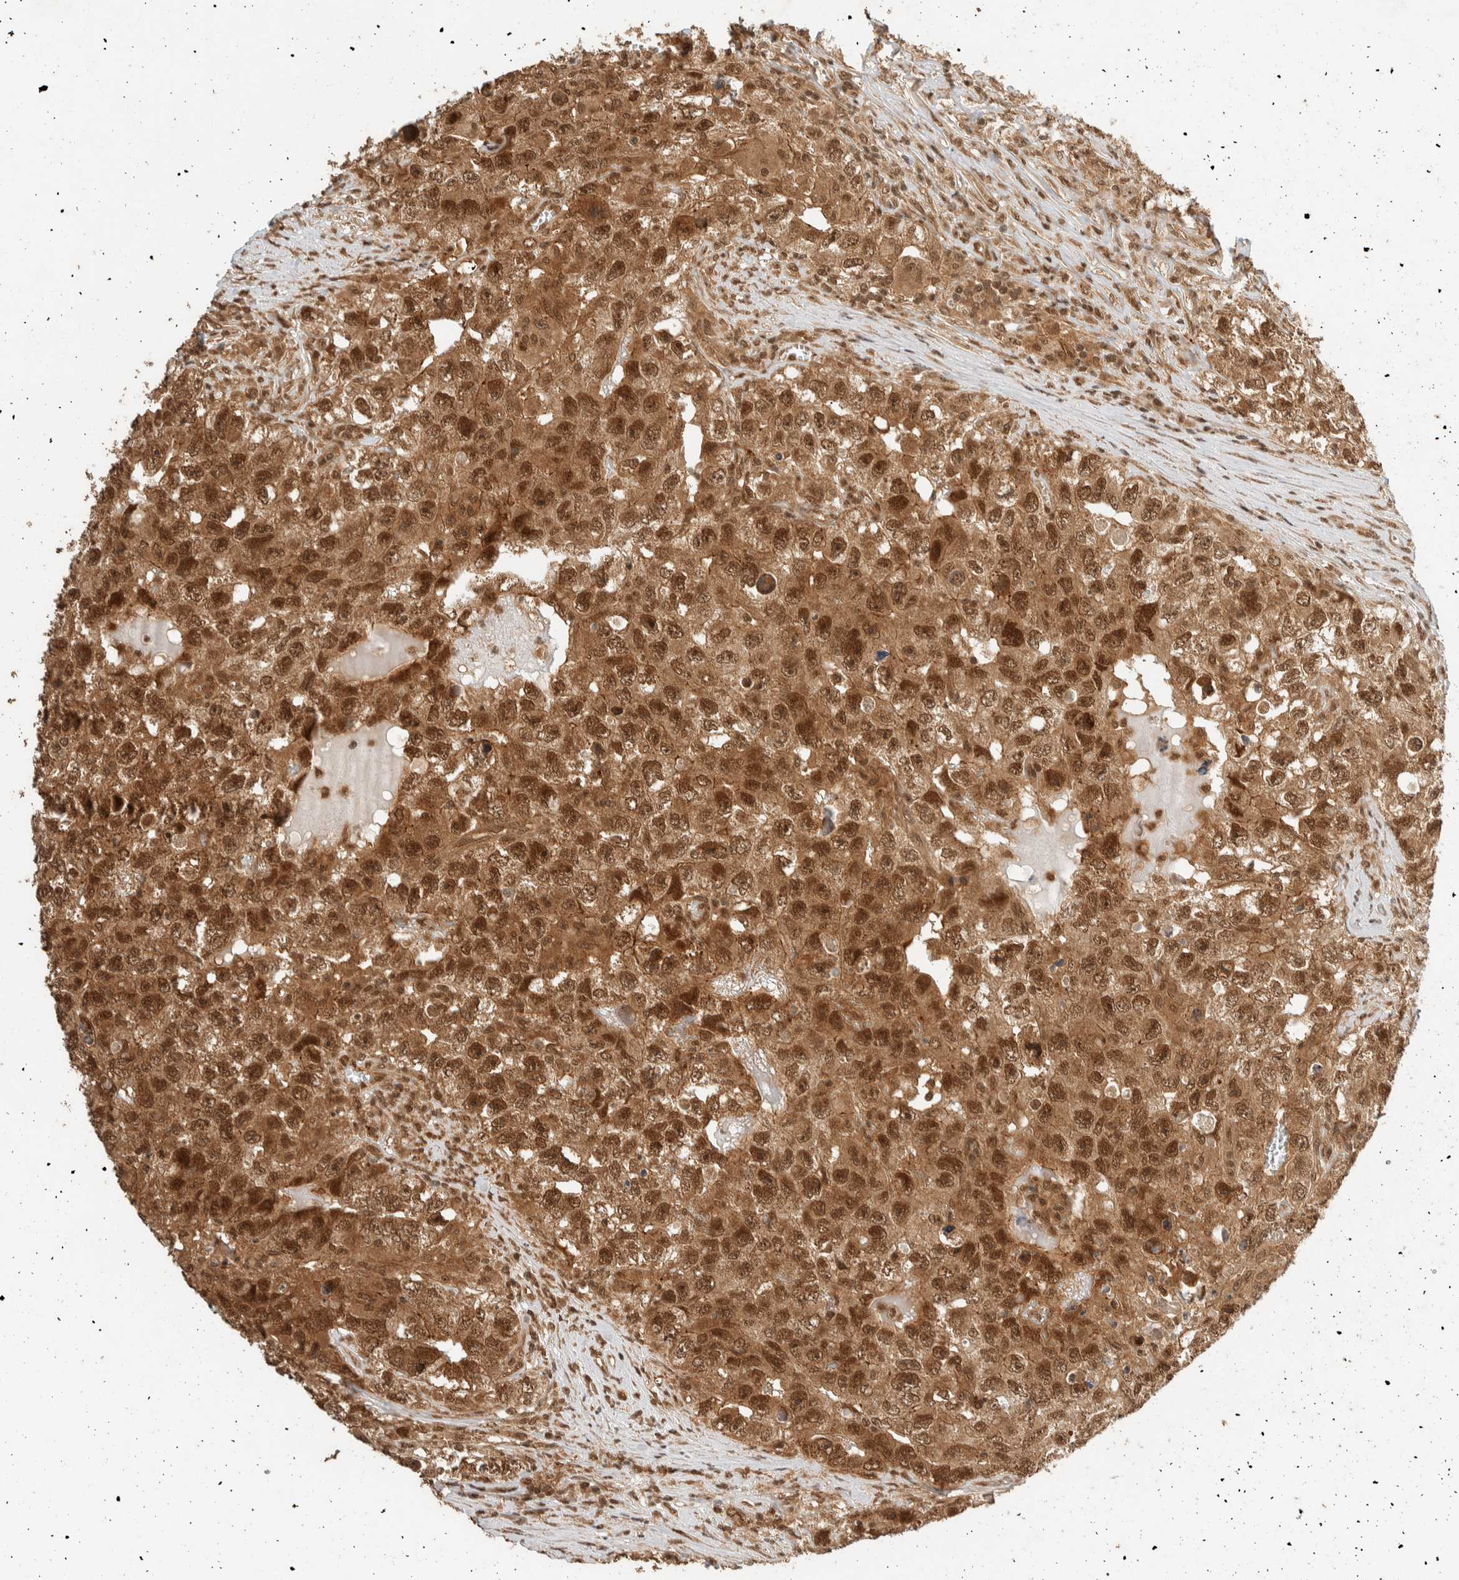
{"staining": {"intensity": "strong", "quantity": ">75%", "location": "cytoplasmic/membranous,nuclear"}, "tissue": "testis cancer", "cell_type": "Tumor cells", "image_type": "cancer", "snomed": [{"axis": "morphology", "description": "Seminoma, NOS"}, {"axis": "morphology", "description": "Carcinoma, Embryonal, NOS"}, {"axis": "topography", "description": "Testis"}], "caption": "Immunohistochemistry histopathology image of human testis embryonal carcinoma stained for a protein (brown), which reveals high levels of strong cytoplasmic/membranous and nuclear positivity in approximately >75% of tumor cells.", "gene": "ZBTB2", "patient": {"sex": "male", "age": 43}}